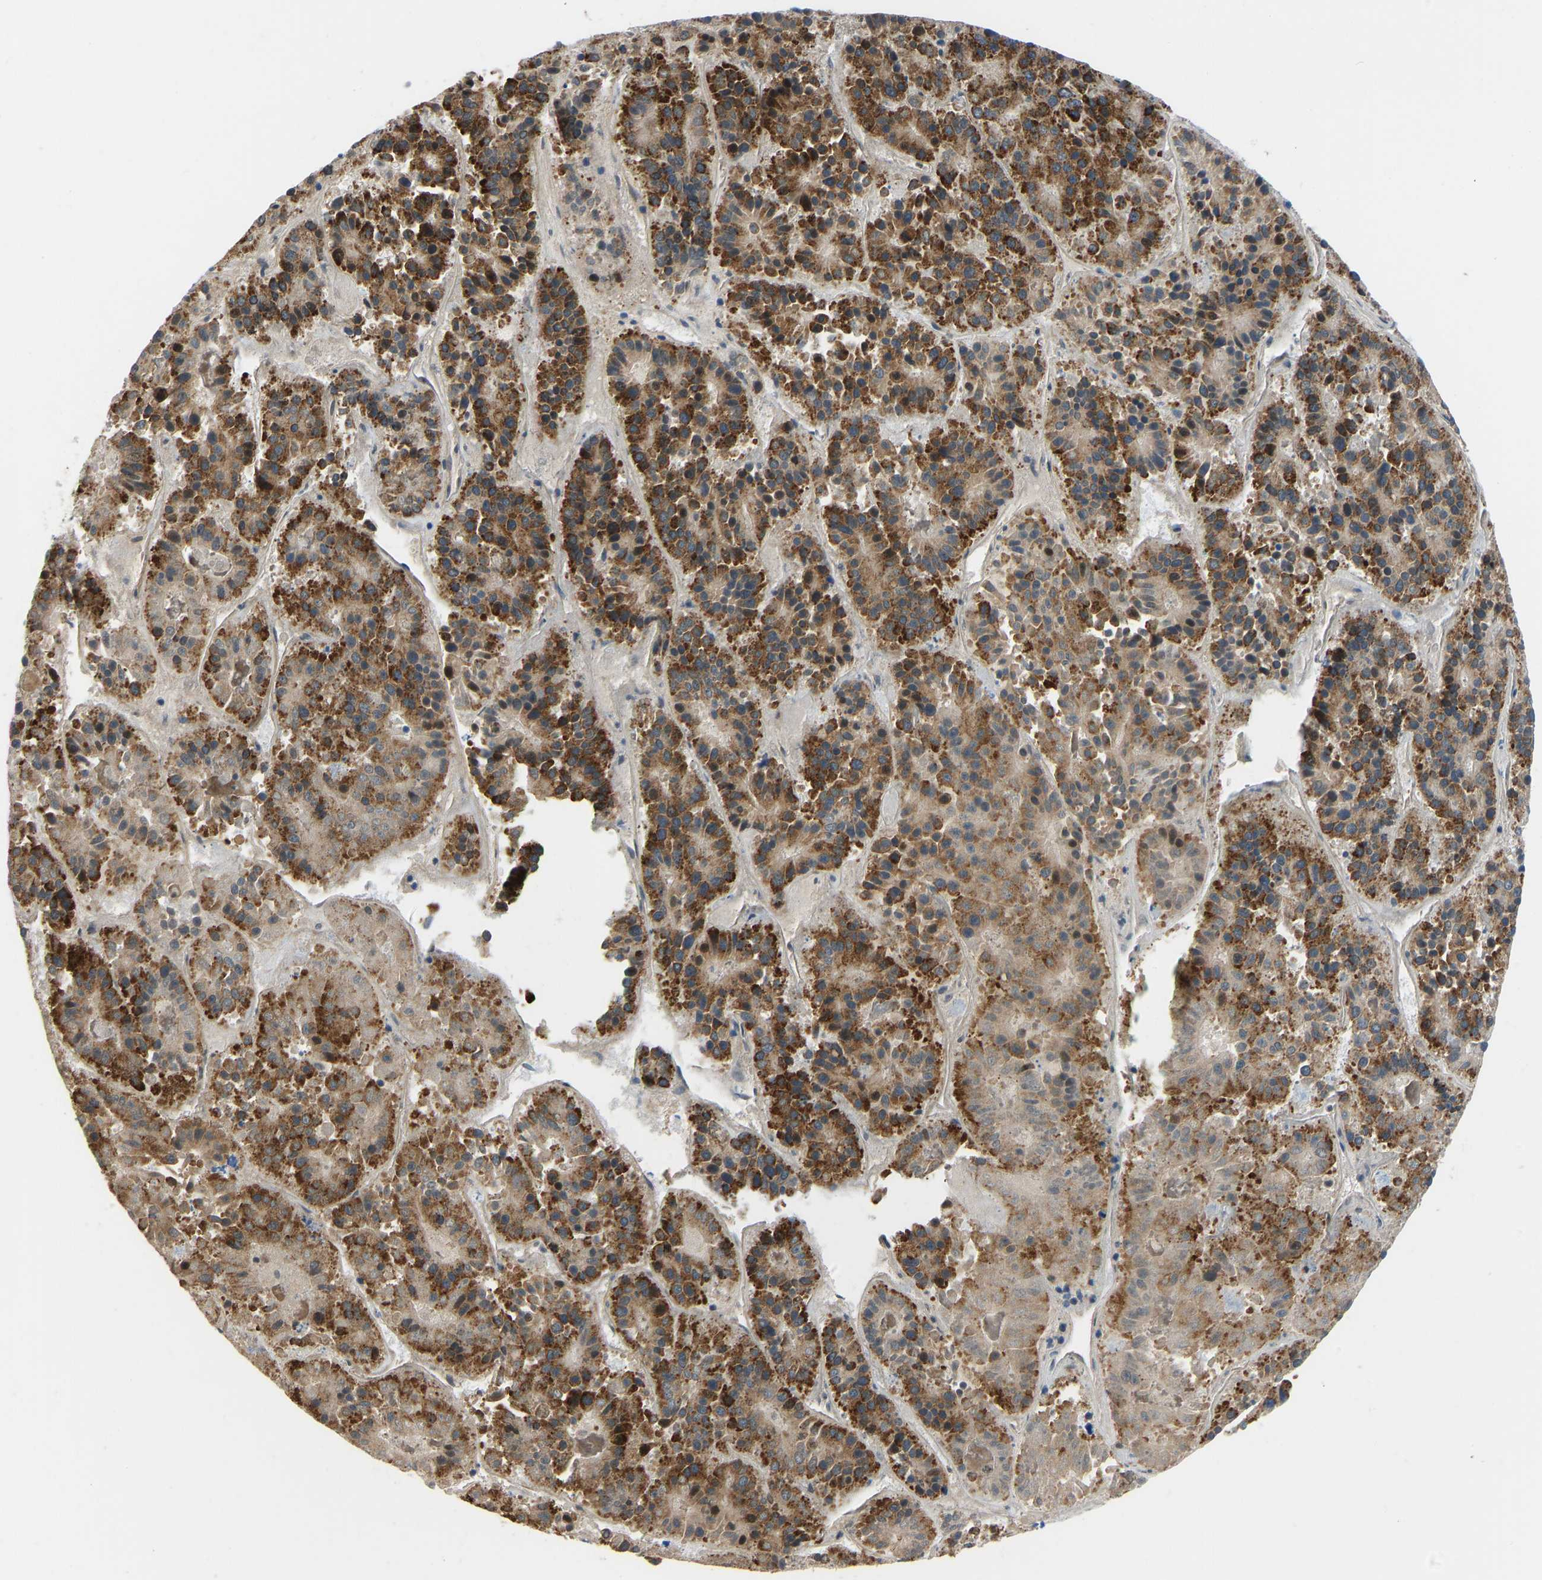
{"staining": {"intensity": "moderate", "quantity": ">75%", "location": "cytoplasmic/membranous"}, "tissue": "pancreatic cancer", "cell_type": "Tumor cells", "image_type": "cancer", "snomed": [{"axis": "morphology", "description": "Adenocarcinoma, NOS"}, {"axis": "topography", "description": "Pancreas"}], "caption": "Adenocarcinoma (pancreatic) stained for a protein shows moderate cytoplasmic/membranous positivity in tumor cells.", "gene": "RBP1", "patient": {"sex": "male", "age": 50}}